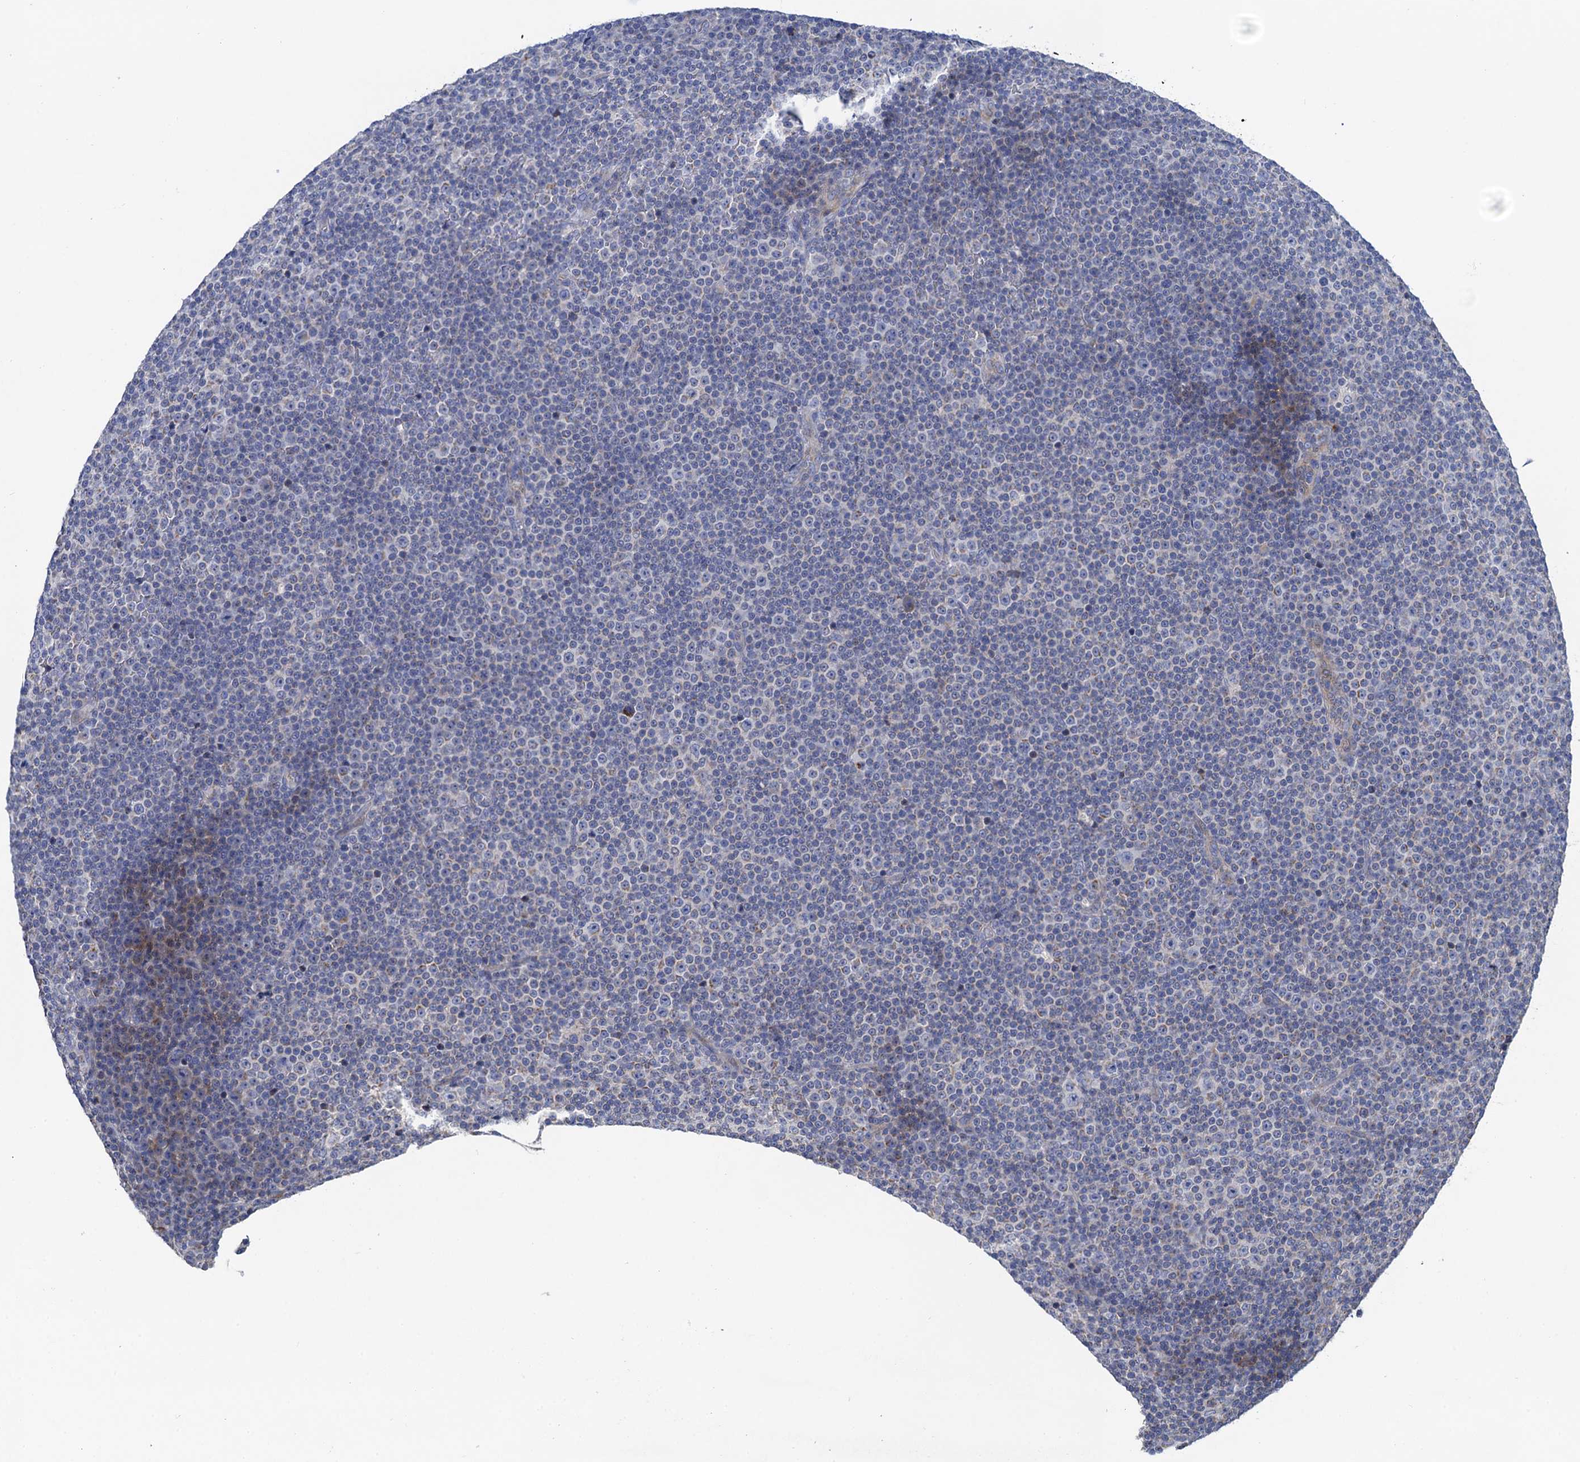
{"staining": {"intensity": "negative", "quantity": "none", "location": "none"}, "tissue": "lymphoma", "cell_type": "Tumor cells", "image_type": "cancer", "snomed": [{"axis": "morphology", "description": "Malignant lymphoma, non-Hodgkin's type, Low grade"}, {"axis": "topography", "description": "Lymph node"}], "caption": "Tumor cells show no significant protein expression in malignant lymphoma, non-Hodgkin's type (low-grade).", "gene": "MRPL48", "patient": {"sex": "female", "age": 67}}